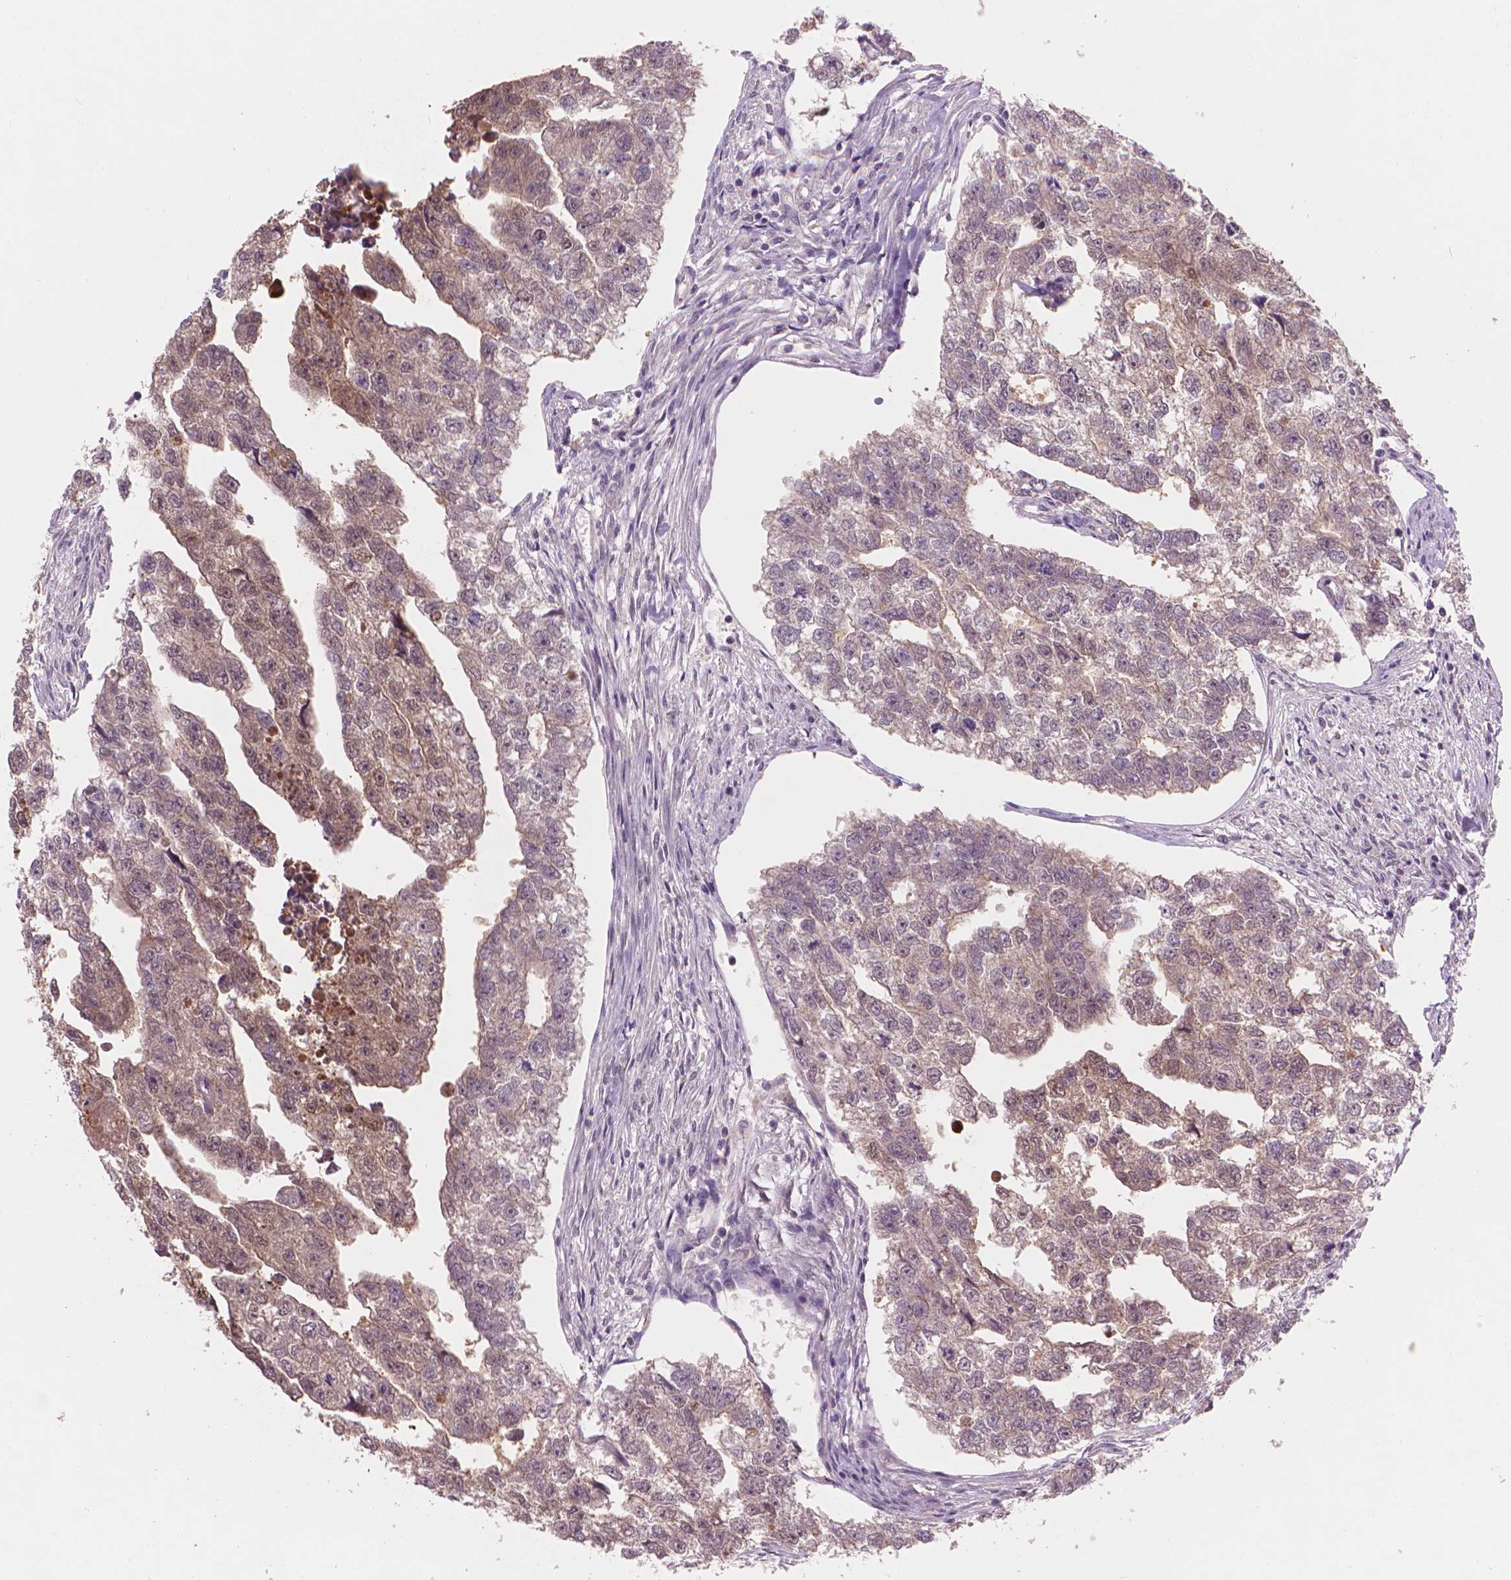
{"staining": {"intensity": "weak", "quantity": "25%-75%", "location": "cytoplasmic/membranous"}, "tissue": "testis cancer", "cell_type": "Tumor cells", "image_type": "cancer", "snomed": [{"axis": "morphology", "description": "Carcinoma, Embryonal, NOS"}, {"axis": "morphology", "description": "Teratoma, malignant, NOS"}, {"axis": "topography", "description": "Testis"}], "caption": "About 25%-75% of tumor cells in testis embryonal carcinoma show weak cytoplasmic/membranous protein staining as visualized by brown immunohistochemical staining.", "gene": "ENO2", "patient": {"sex": "male", "age": 44}}